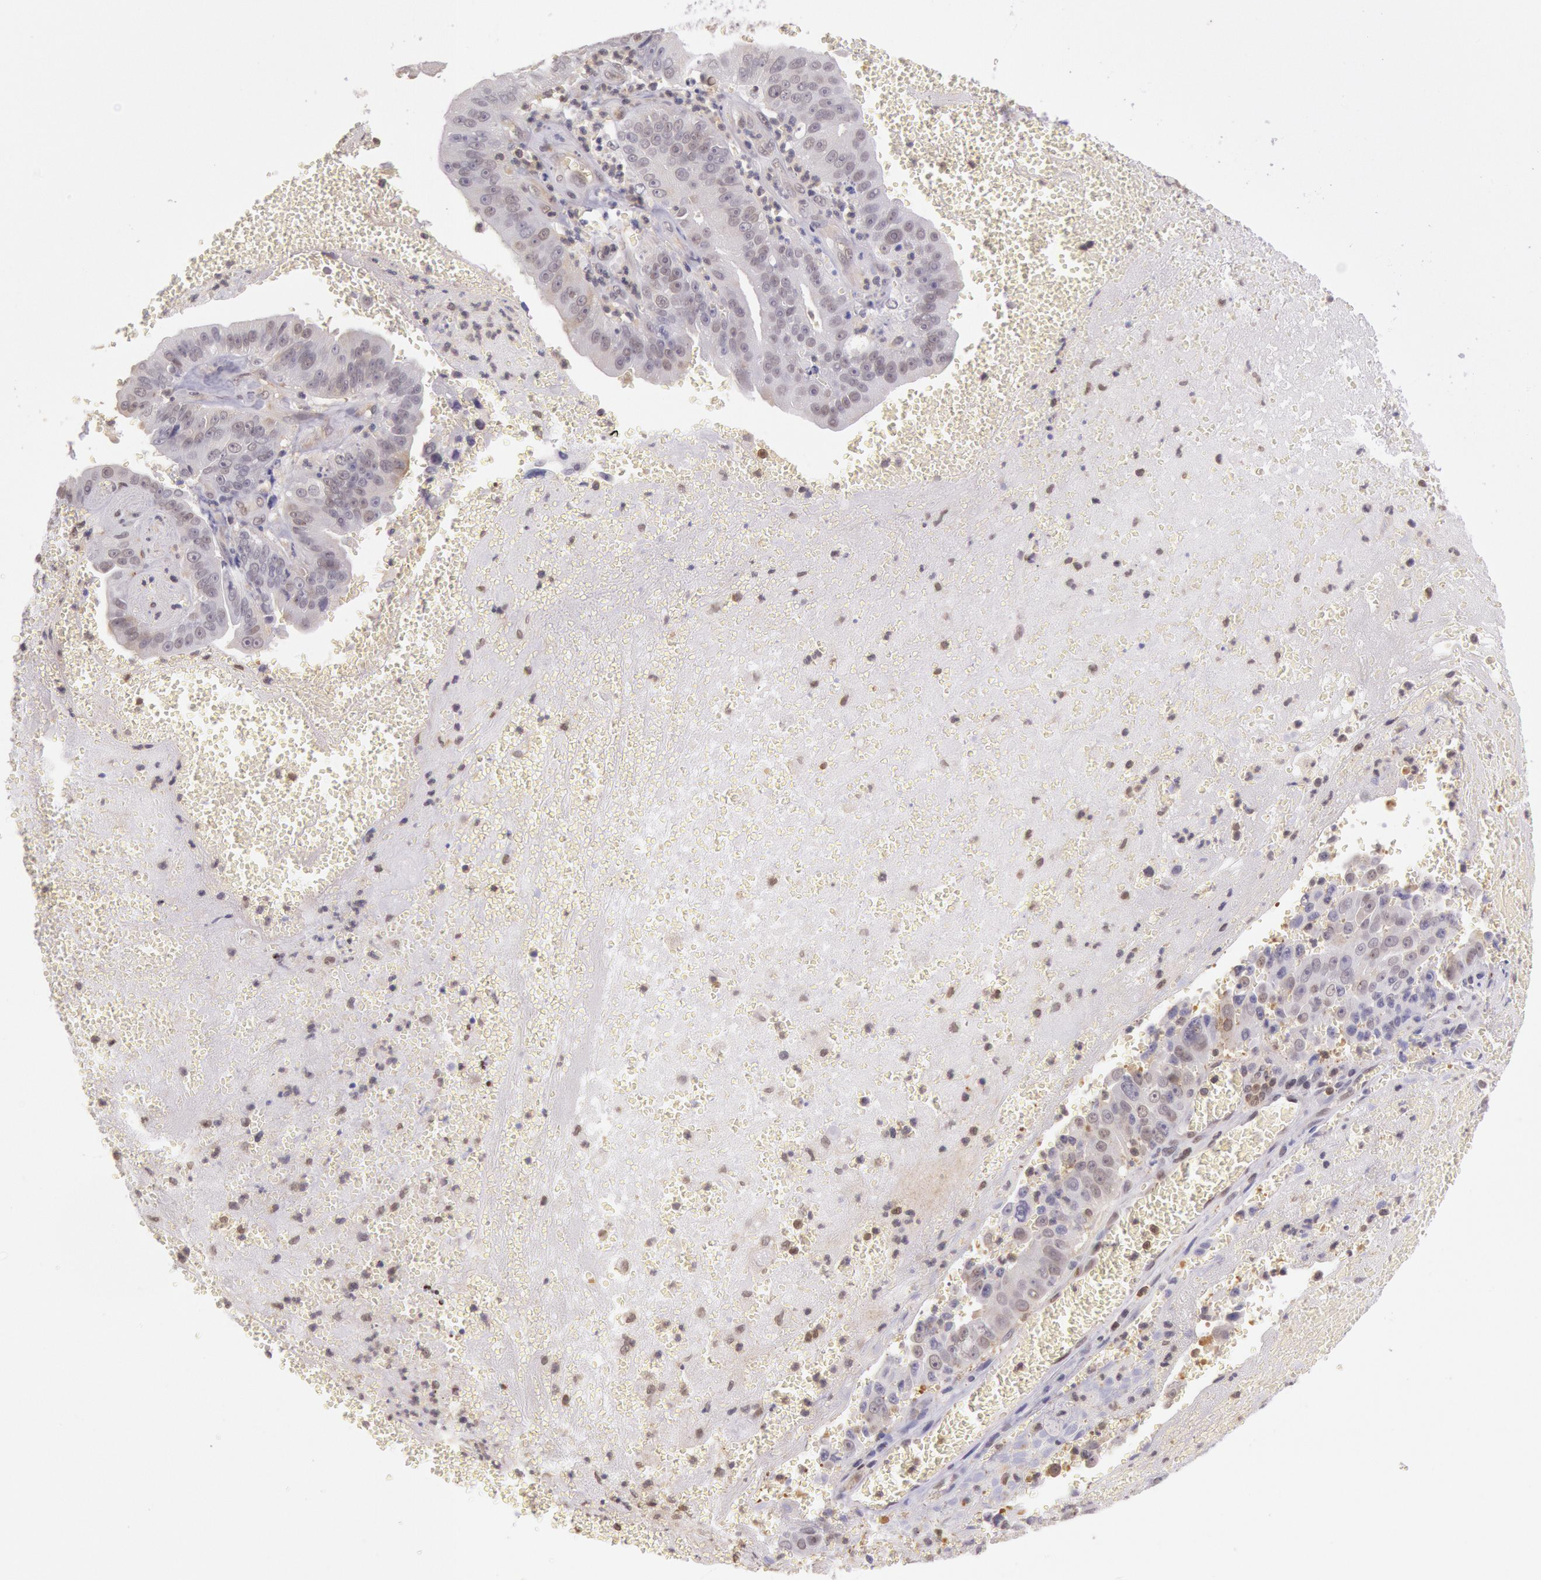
{"staining": {"intensity": "weak", "quantity": "<25%", "location": "nuclear"}, "tissue": "liver cancer", "cell_type": "Tumor cells", "image_type": "cancer", "snomed": [{"axis": "morphology", "description": "Cholangiocarcinoma"}, {"axis": "topography", "description": "Liver"}], "caption": "IHC of liver cholangiocarcinoma shows no staining in tumor cells.", "gene": "HIF1A", "patient": {"sex": "female", "age": 79}}